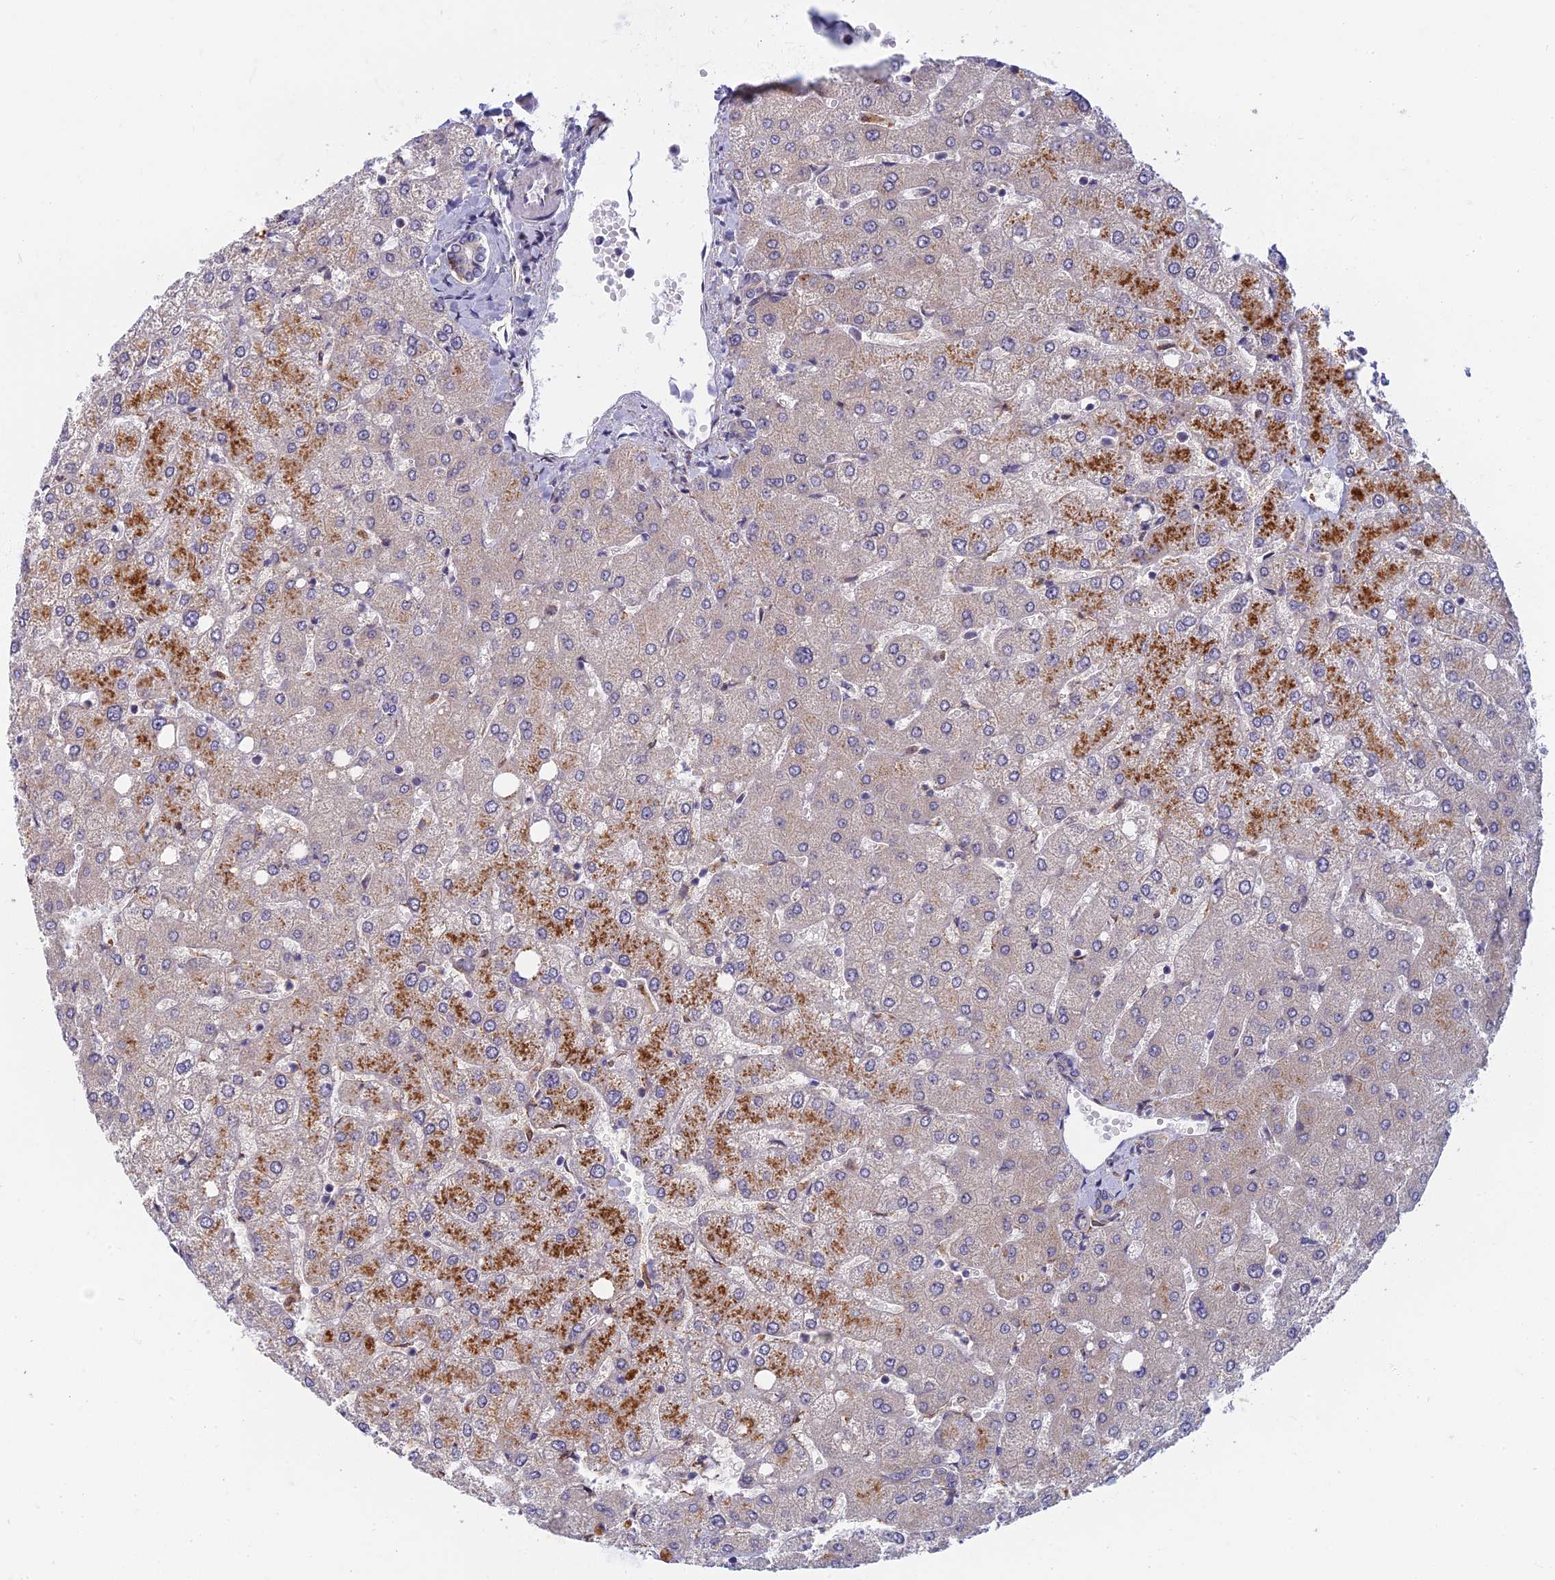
{"staining": {"intensity": "negative", "quantity": "none", "location": "none"}, "tissue": "liver", "cell_type": "Cholangiocytes", "image_type": "normal", "snomed": [{"axis": "morphology", "description": "Normal tissue, NOS"}, {"axis": "topography", "description": "Liver"}], "caption": "Micrograph shows no protein positivity in cholangiocytes of benign liver.", "gene": "DDX51", "patient": {"sex": "female", "age": 54}}